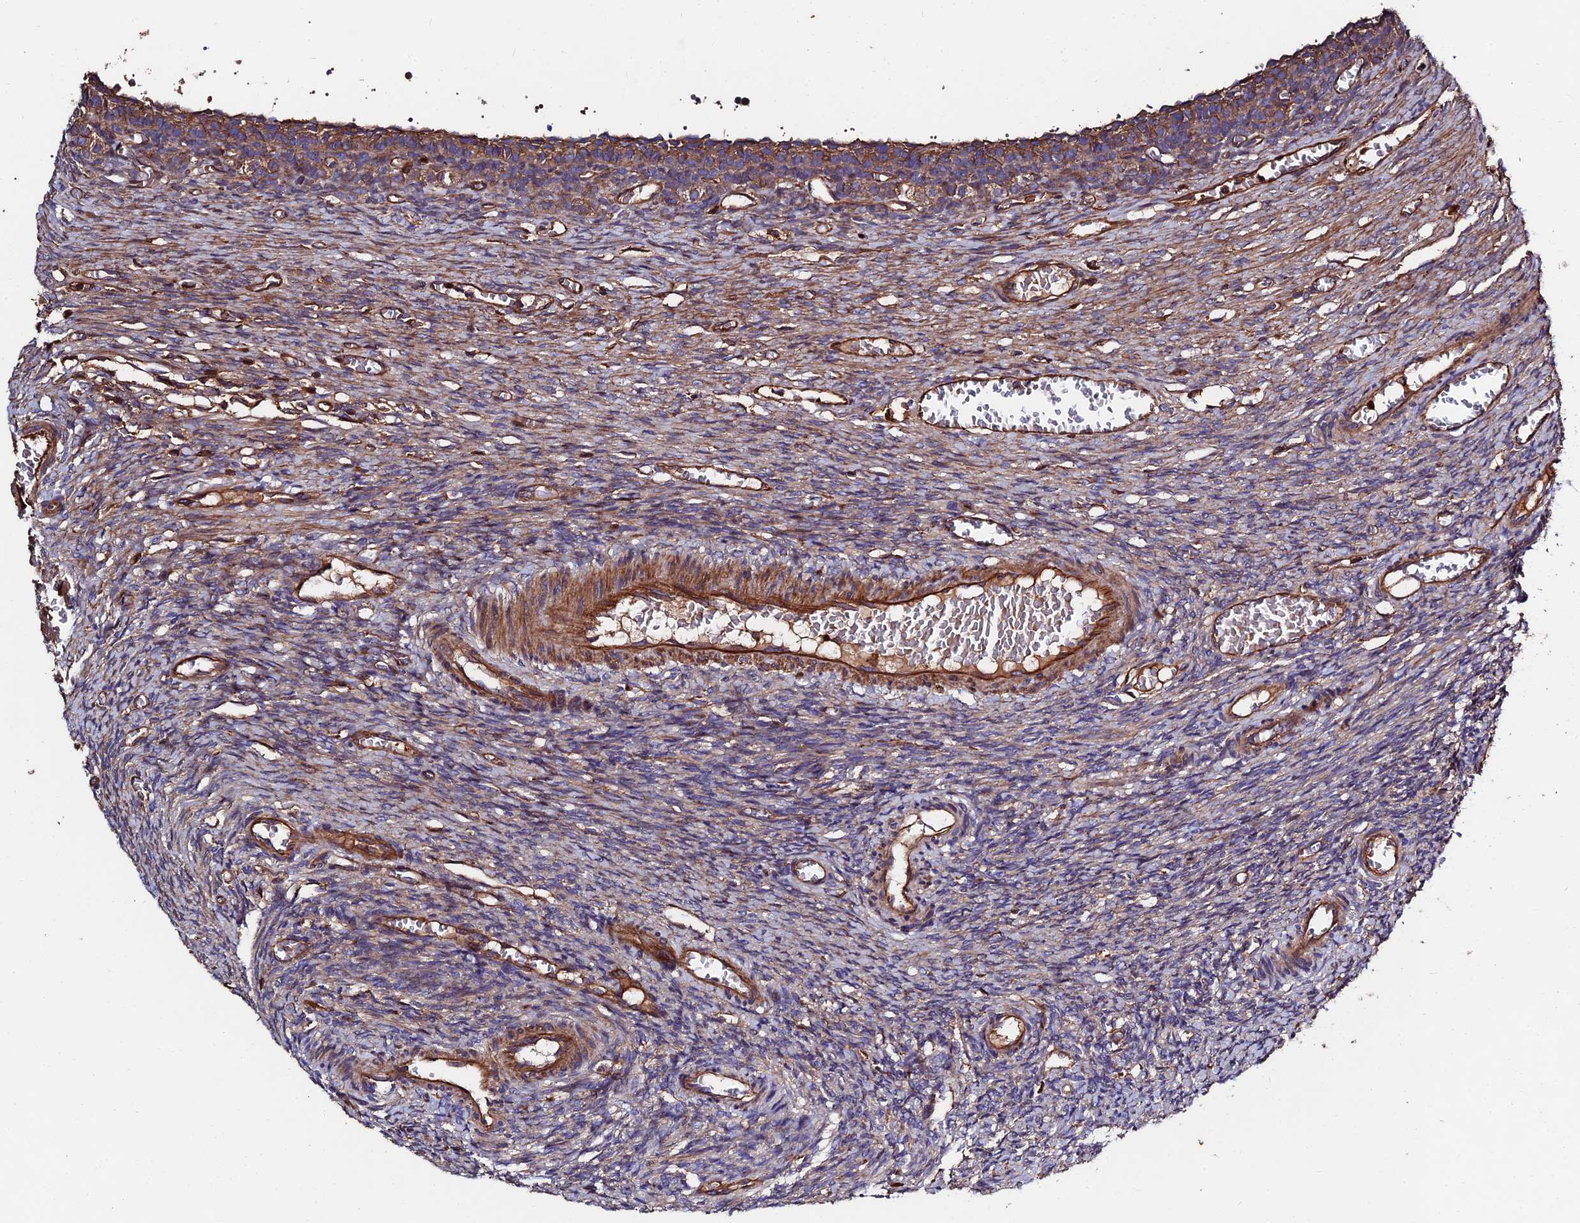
{"staining": {"intensity": "weak", "quantity": ">75%", "location": "cytoplasmic/membranous"}, "tissue": "ovary", "cell_type": "Follicle cells", "image_type": "normal", "snomed": [{"axis": "morphology", "description": "Normal tissue, NOS"}, {"axis": "topography", "description": "Ovary"}], "caption": "Immunohistochemistry (IHC) image of benign ovary: human ovary stained using immunohistochemistry demonstrates low levels of weak protein expression localized specifically in the cytoplasmic/membranous of follicle cells, appearing as a cytoplasmic/membranous brown color.", "gene": "EXT1", "patient": {"sex": "female", "age": 27}}